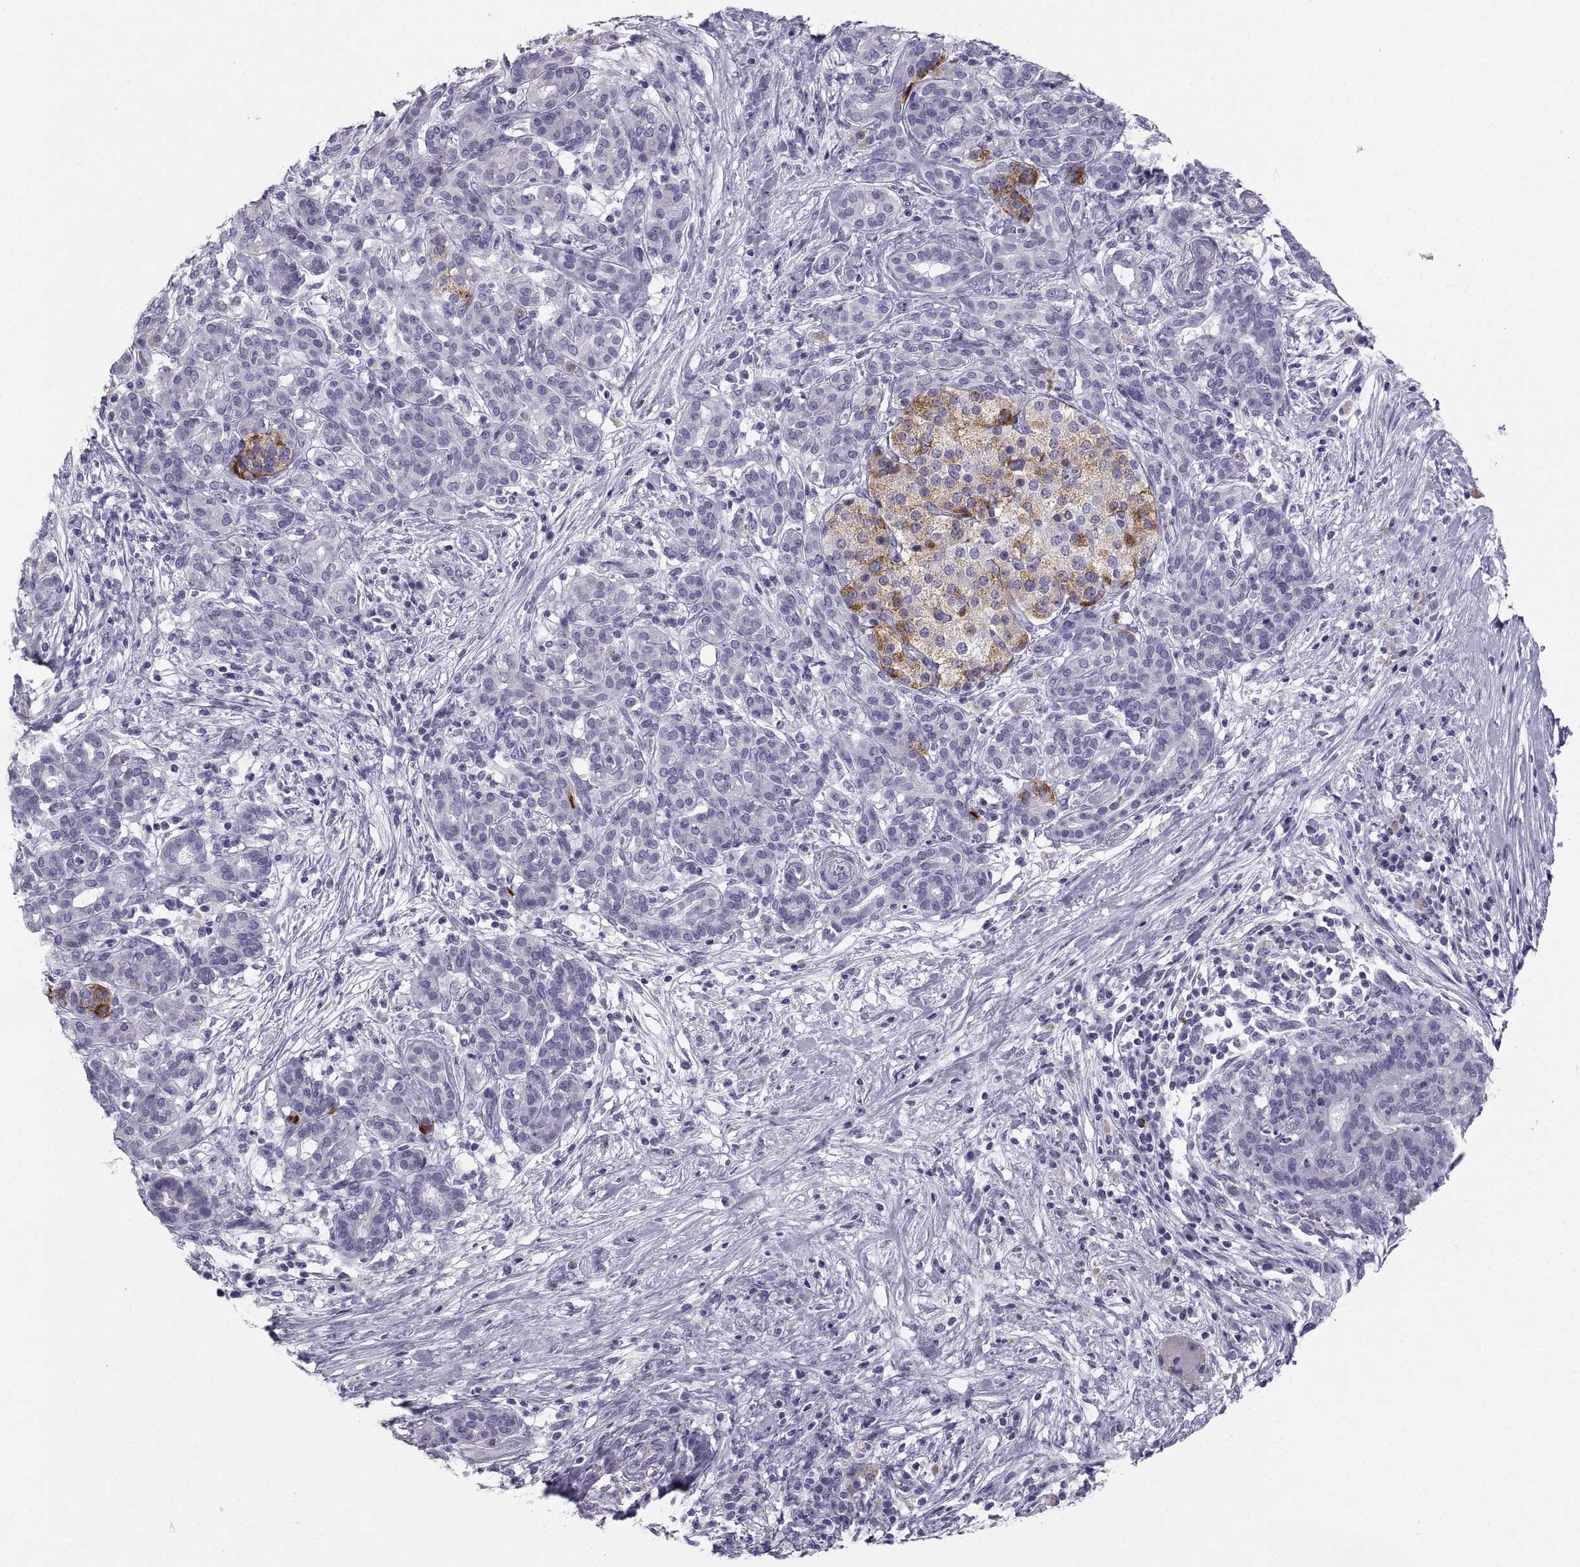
{"staining": {"intensity": "negative", "quantity": "none", "location": "none"}, "tissue": "pancreatic cancer", "cell_type": "Tumor cells", "image_type": "cancer", "snomed": [{"axis": "morphology", "description": "Adenocarcinoma, NOS"}, {"axis": "topography", "description": "Pancreas"}], "caption": "Adenocarcinoma (pancreatic) was stained to show a protein in brown. There is no significant expression in tumor cells.", "gene": "PCSK1N", "patient": {"sex": "male", "age": 44}}